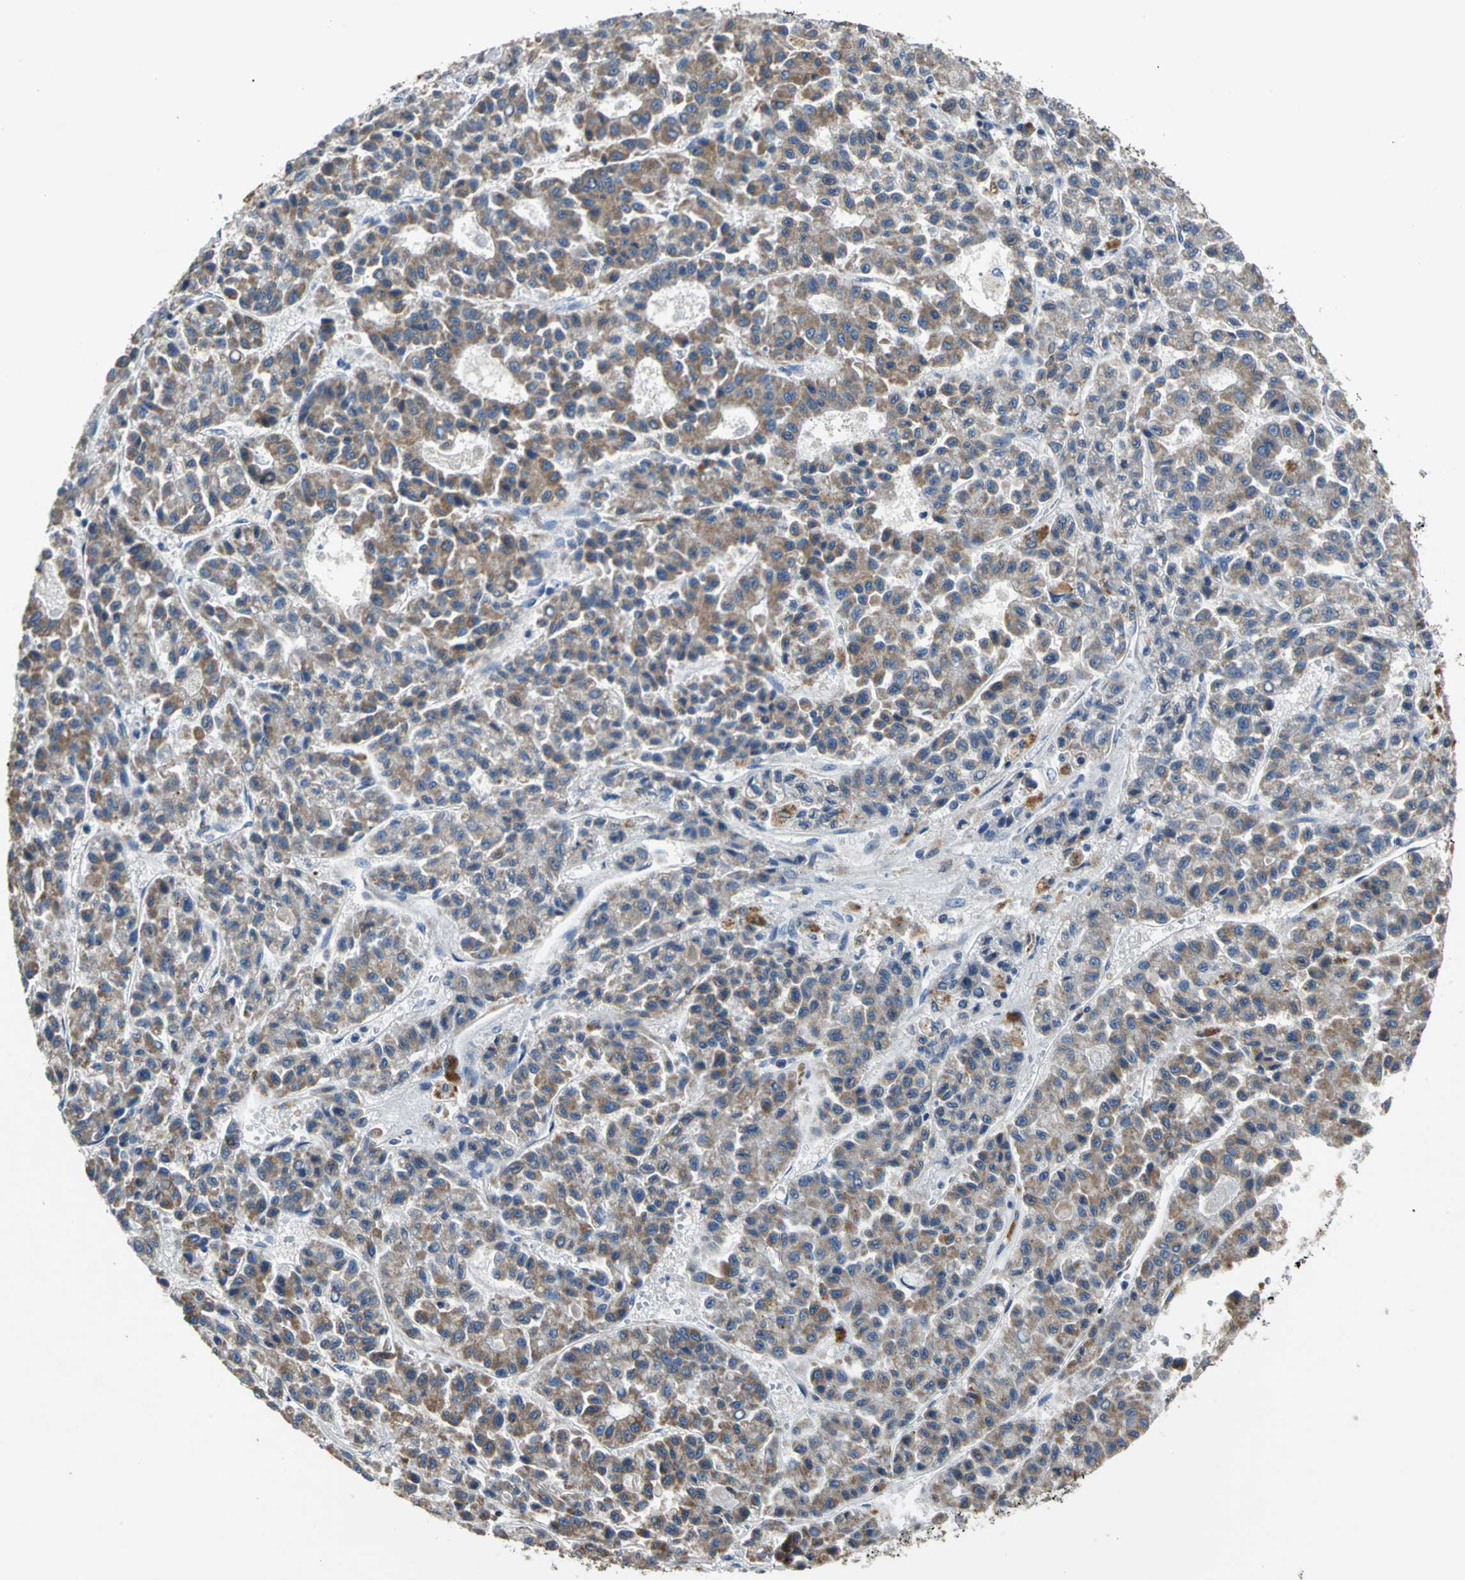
{"staining": {"intensity": "moderate", "quantity": ">75%", "location": "cytoplasmic/membranous"}, "tissue": "liver cancer", "cell_type": "Tumor cells", "image_type": "cancer", "snomed": [{"axis": "morphology", "description": "Carcinoma, Hepatocellular, NOS"}, {"axis": "topography", "description": "Liver"}], "caption": "Human liver cancer (hepatocellular carcinoma) stained for a protein (brown) shows moderate cytoplasmic/membranous positive staining in approximately >75% of tumor cells.", "gene": "JADE3", "patient": {"sex": "male", "age": 70}}